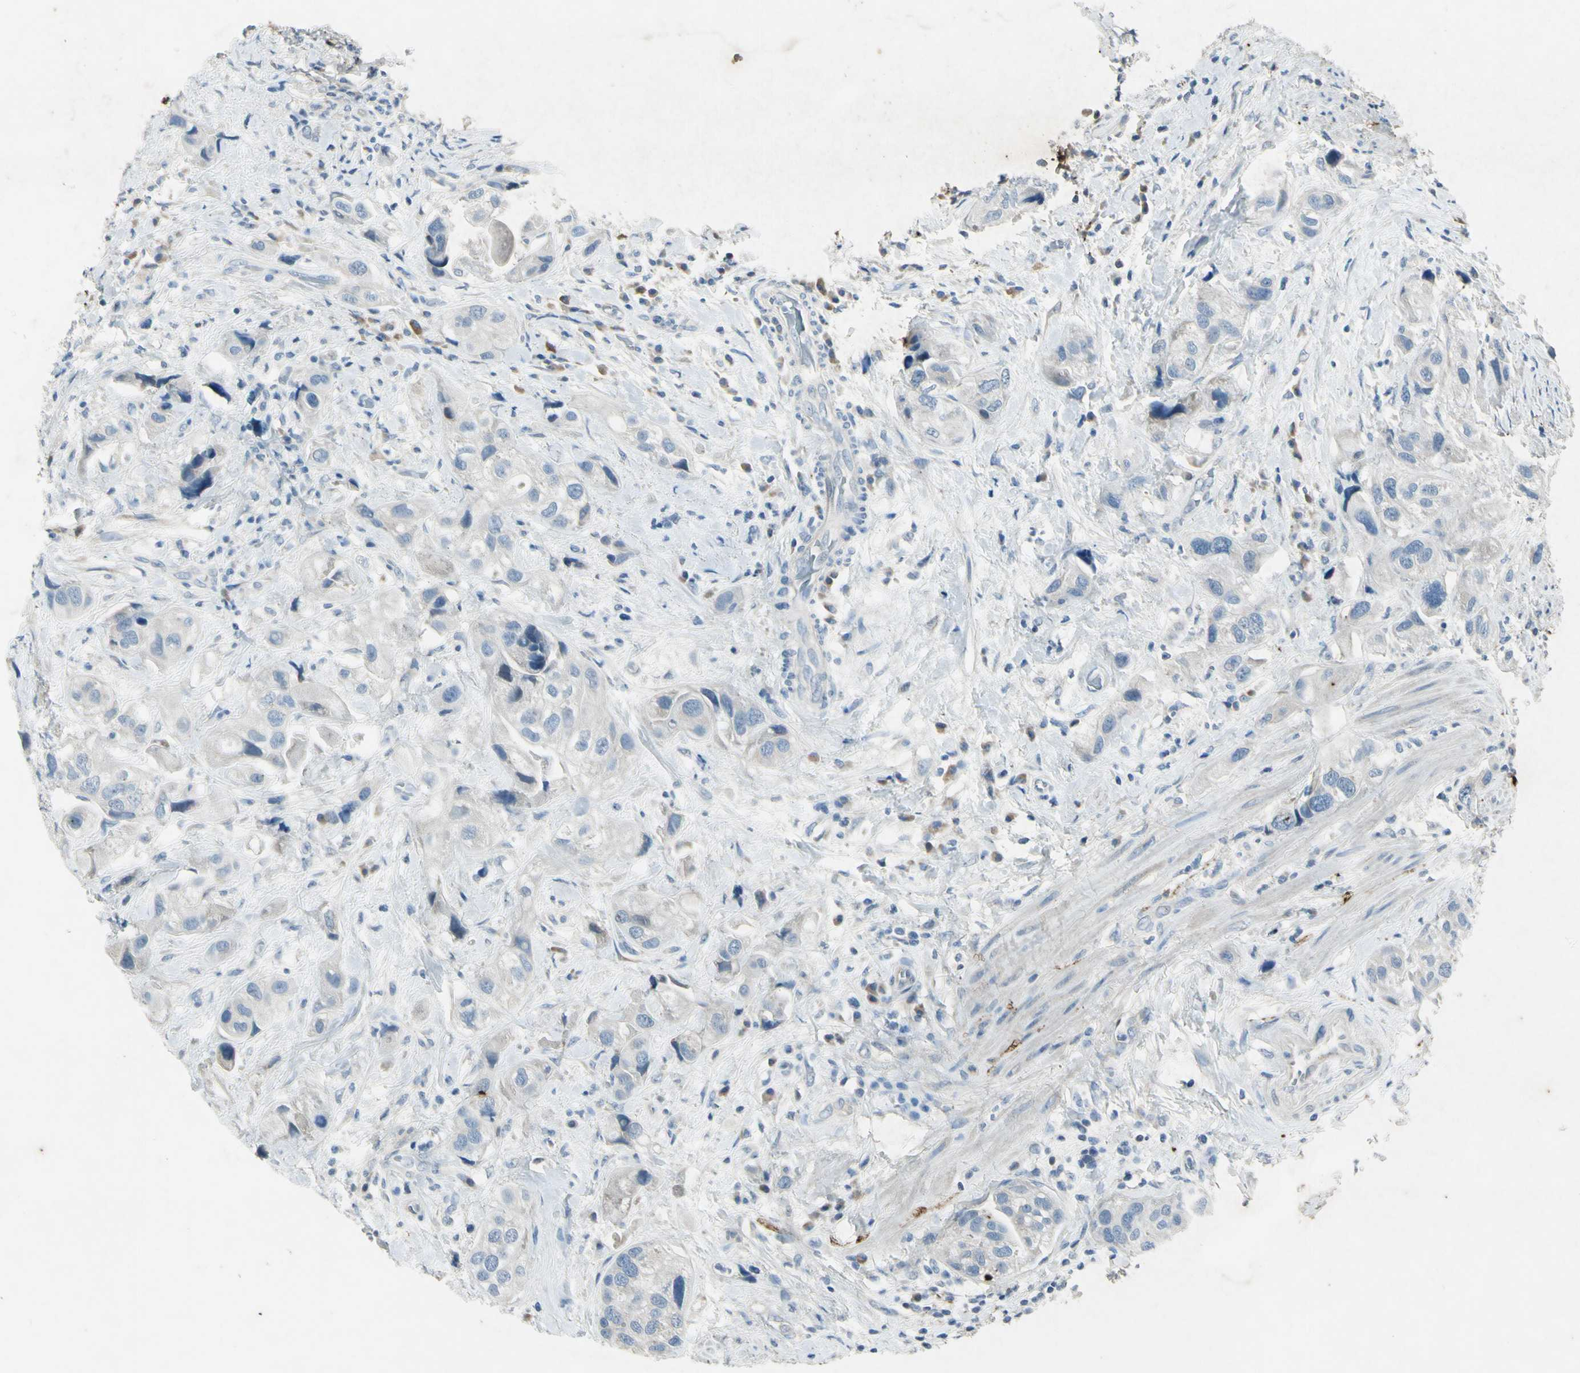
{"staining": {"intensity": "negative", "quantity": "none", "location": "none"}, "tissue": "urothelial cancer", "cell_type": "Tumor cells", "image_type": "cancer", "snomed": [{"axis": "morphology", "description": "Urothelial carcinoma, High grade"}, {"axis": "topography", "description": "Urinary bladder"}], "caption": "An immunohistochemistry (IHC) image of urothelial cancer is shown. There is no staining in tumor cells of urothelial cancer.", "gene": "SNAP91", "patient": {"sex": "female", "age": 64}}